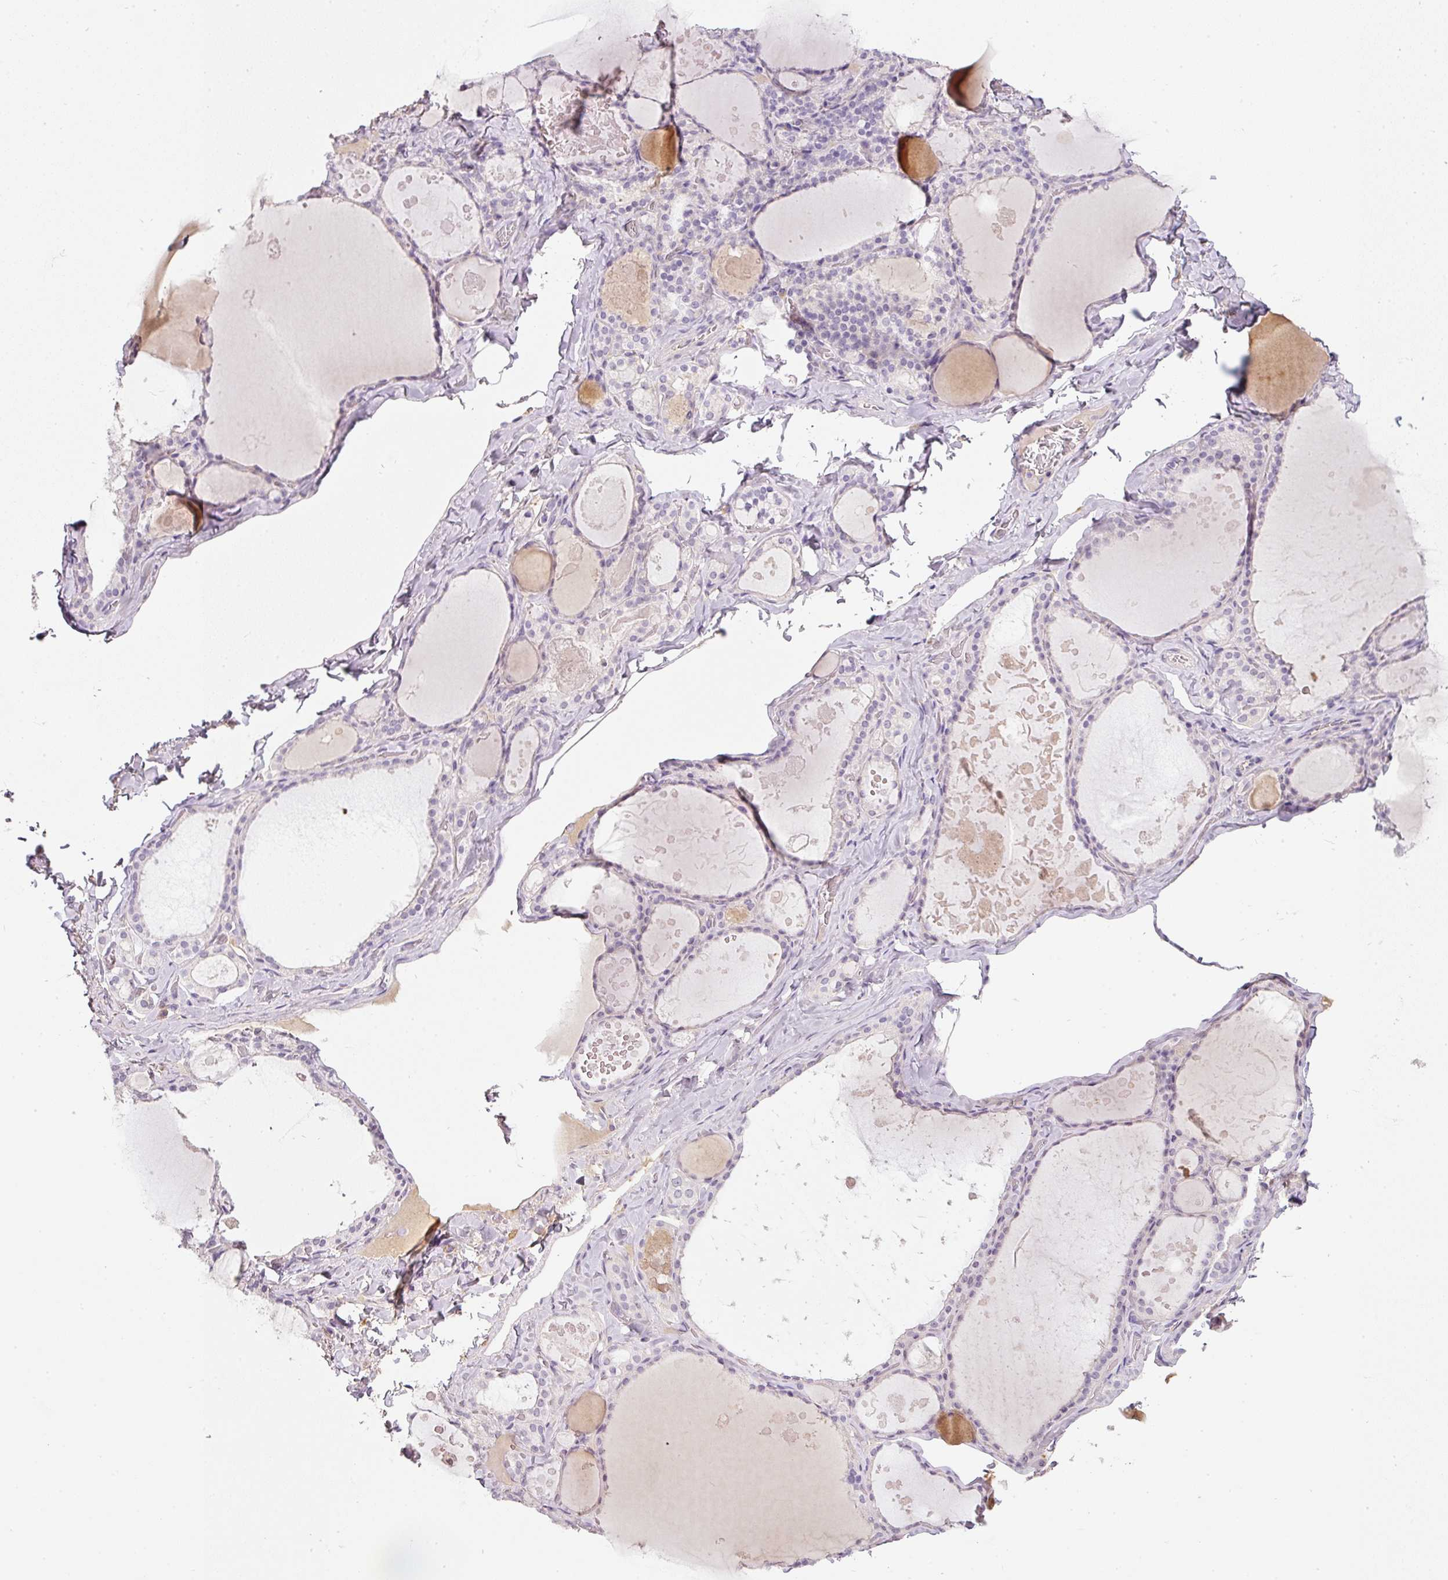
{"staining": {"intensity": "negative", "quantity": "none", "location": "none"}, "tissue": "thyroid gland", "cell_type": "Glandular cells", "image_type": "normal", "snomed": [{"axis": "morphology", "description": "Normal tissue, NOS"}, {"axis": "topography", "description": "Thyroid gland"}], "caption": "This histopathology image is of normal thyroid gland stained with immunohistochemistry (IHC) to label a protein in brown with the nuclei are counter-stained blue. There is no positivity in glandular cells.", "gene": "TMEM37", "patient": {"sex": "male", "age": 56}}